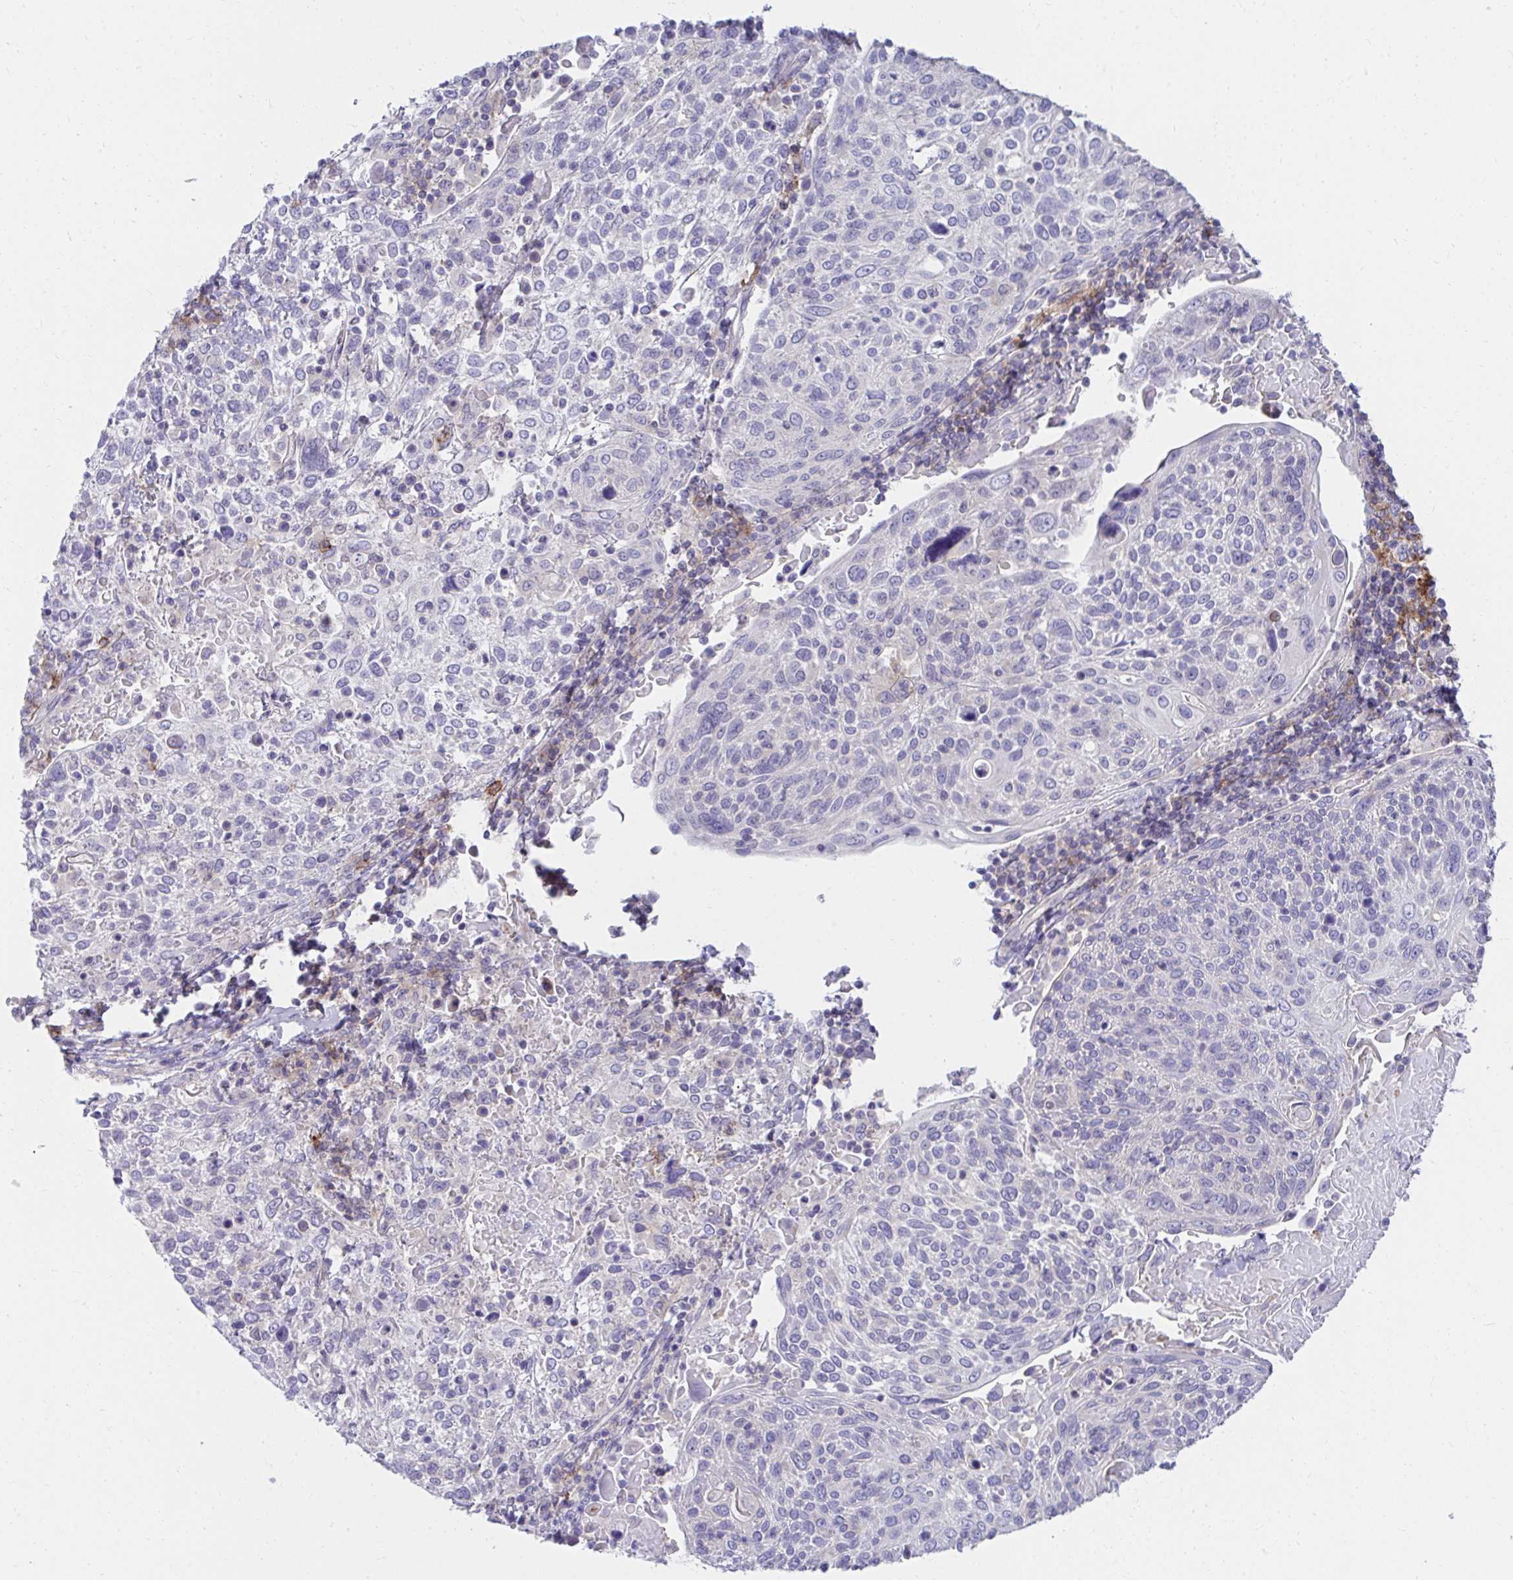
{"staining": {"intensity": "negative", "quantity": "none", "location": "none"}, "tissue": "cervical cancer", "cell_type": "Tumor cells", "image_type": "cancer", "snomed": [{"axis": "morphology", "description": "Squamous cell carcinoma, NOS"}, {"axis": "topography", "description": "Cervix"}], "caption": "Human cervical cancer (squamous cell carcinoma) stained for a protein using IHC displays no positivity in tumor cells.", "gene": "C19orf81", "patient": {"sex": "female", "age": 61}}